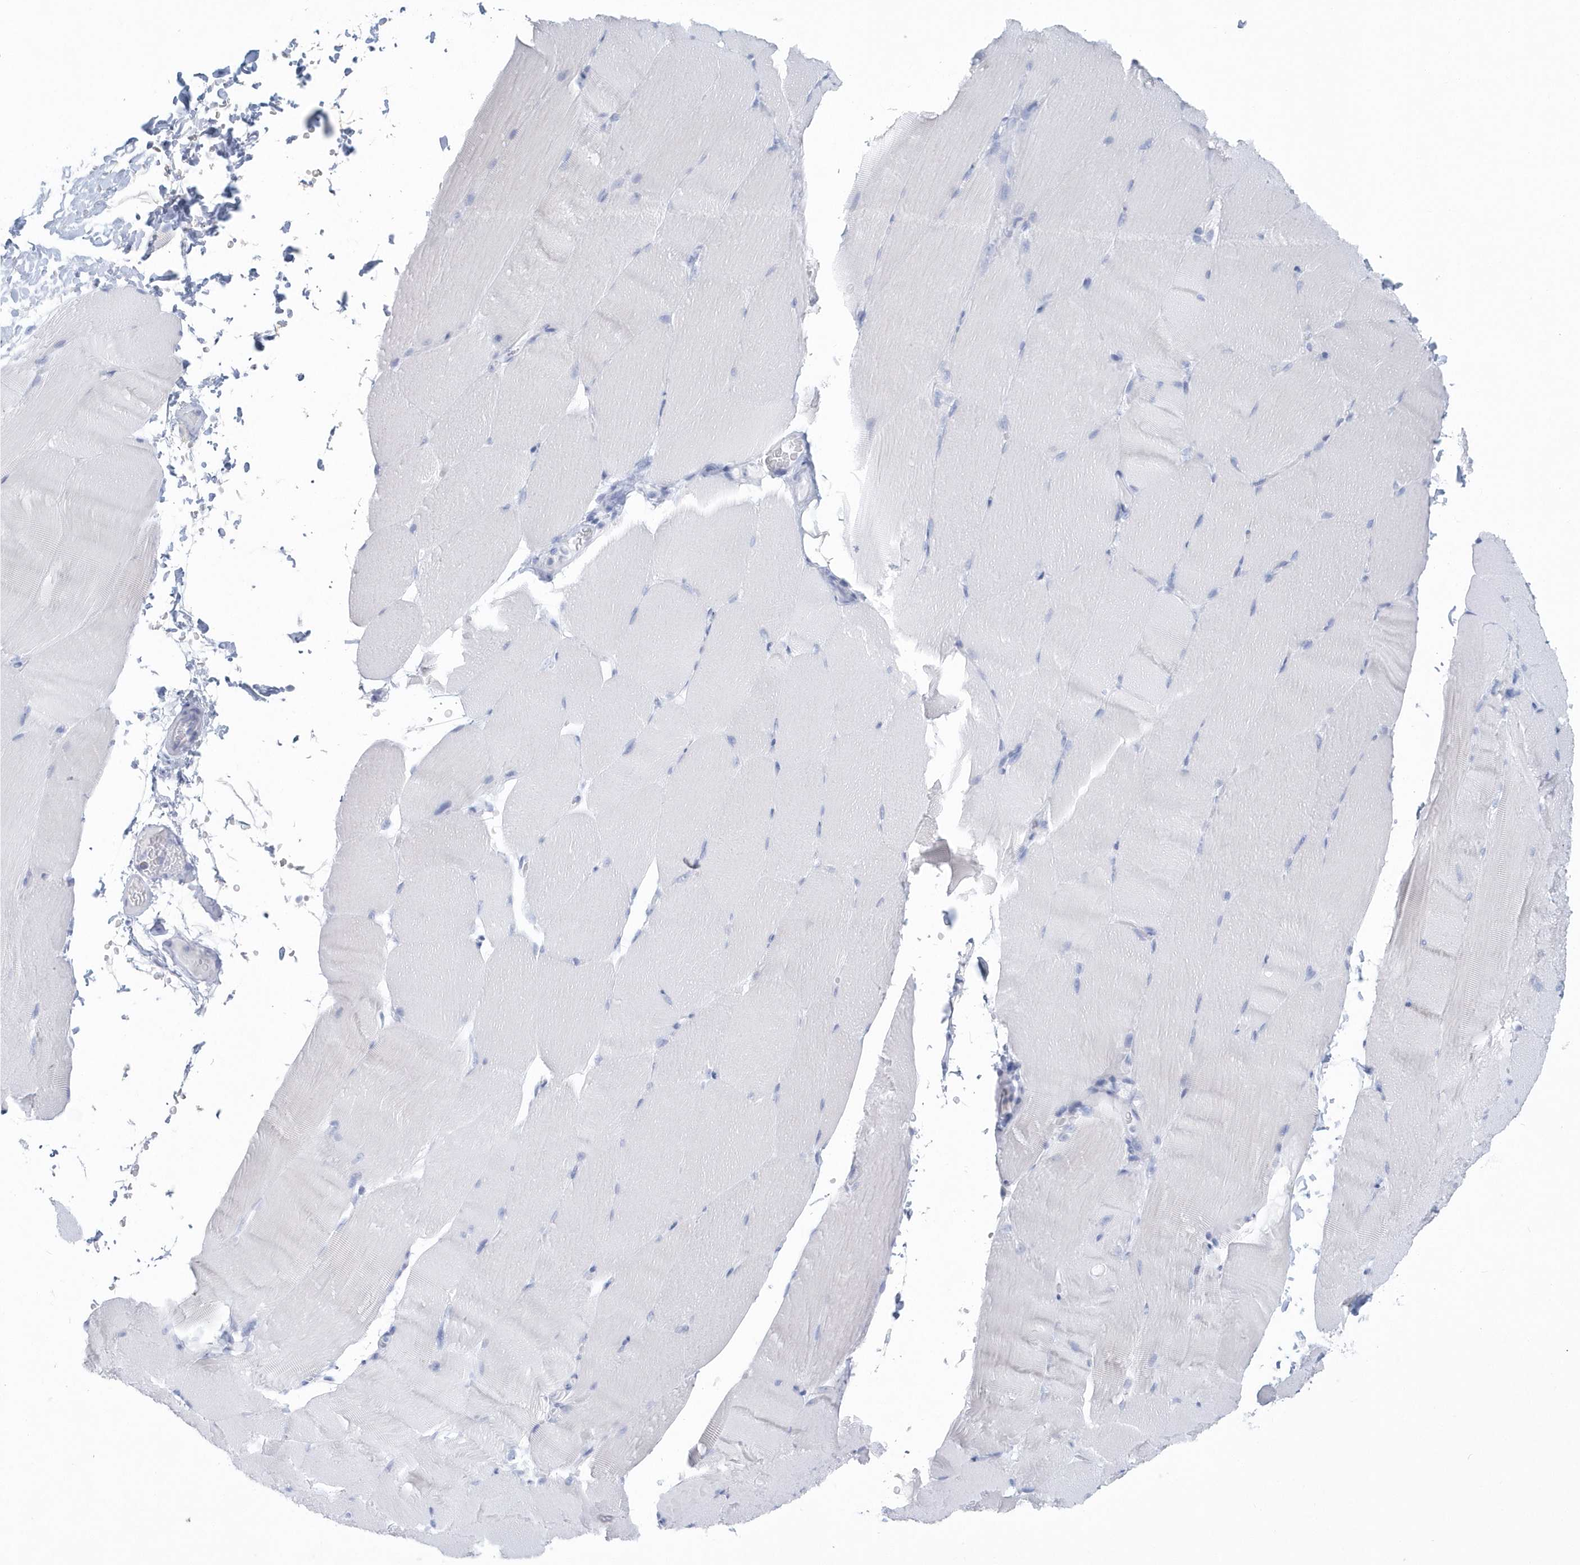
{"staining": {"intensity": "negative", "quantity": "none", "location": "none"}, "tissue": "skeletal muscle", "cell_type": "Myocytes", "image_type": "normal", "snomed": [{"axis": "morphology", "description": "Normal tissue, NOS"}, {"axis": "topography", "description": "Skeletal muscle"}, {"axis": "topography", "description": "Parathyroid gland"}], "caption": "The photomicrograph shows no significant staining in myocytes of skeletal muscle.", "gene": "PTPRO", "patient": {"sex": "female", "age": 37}}